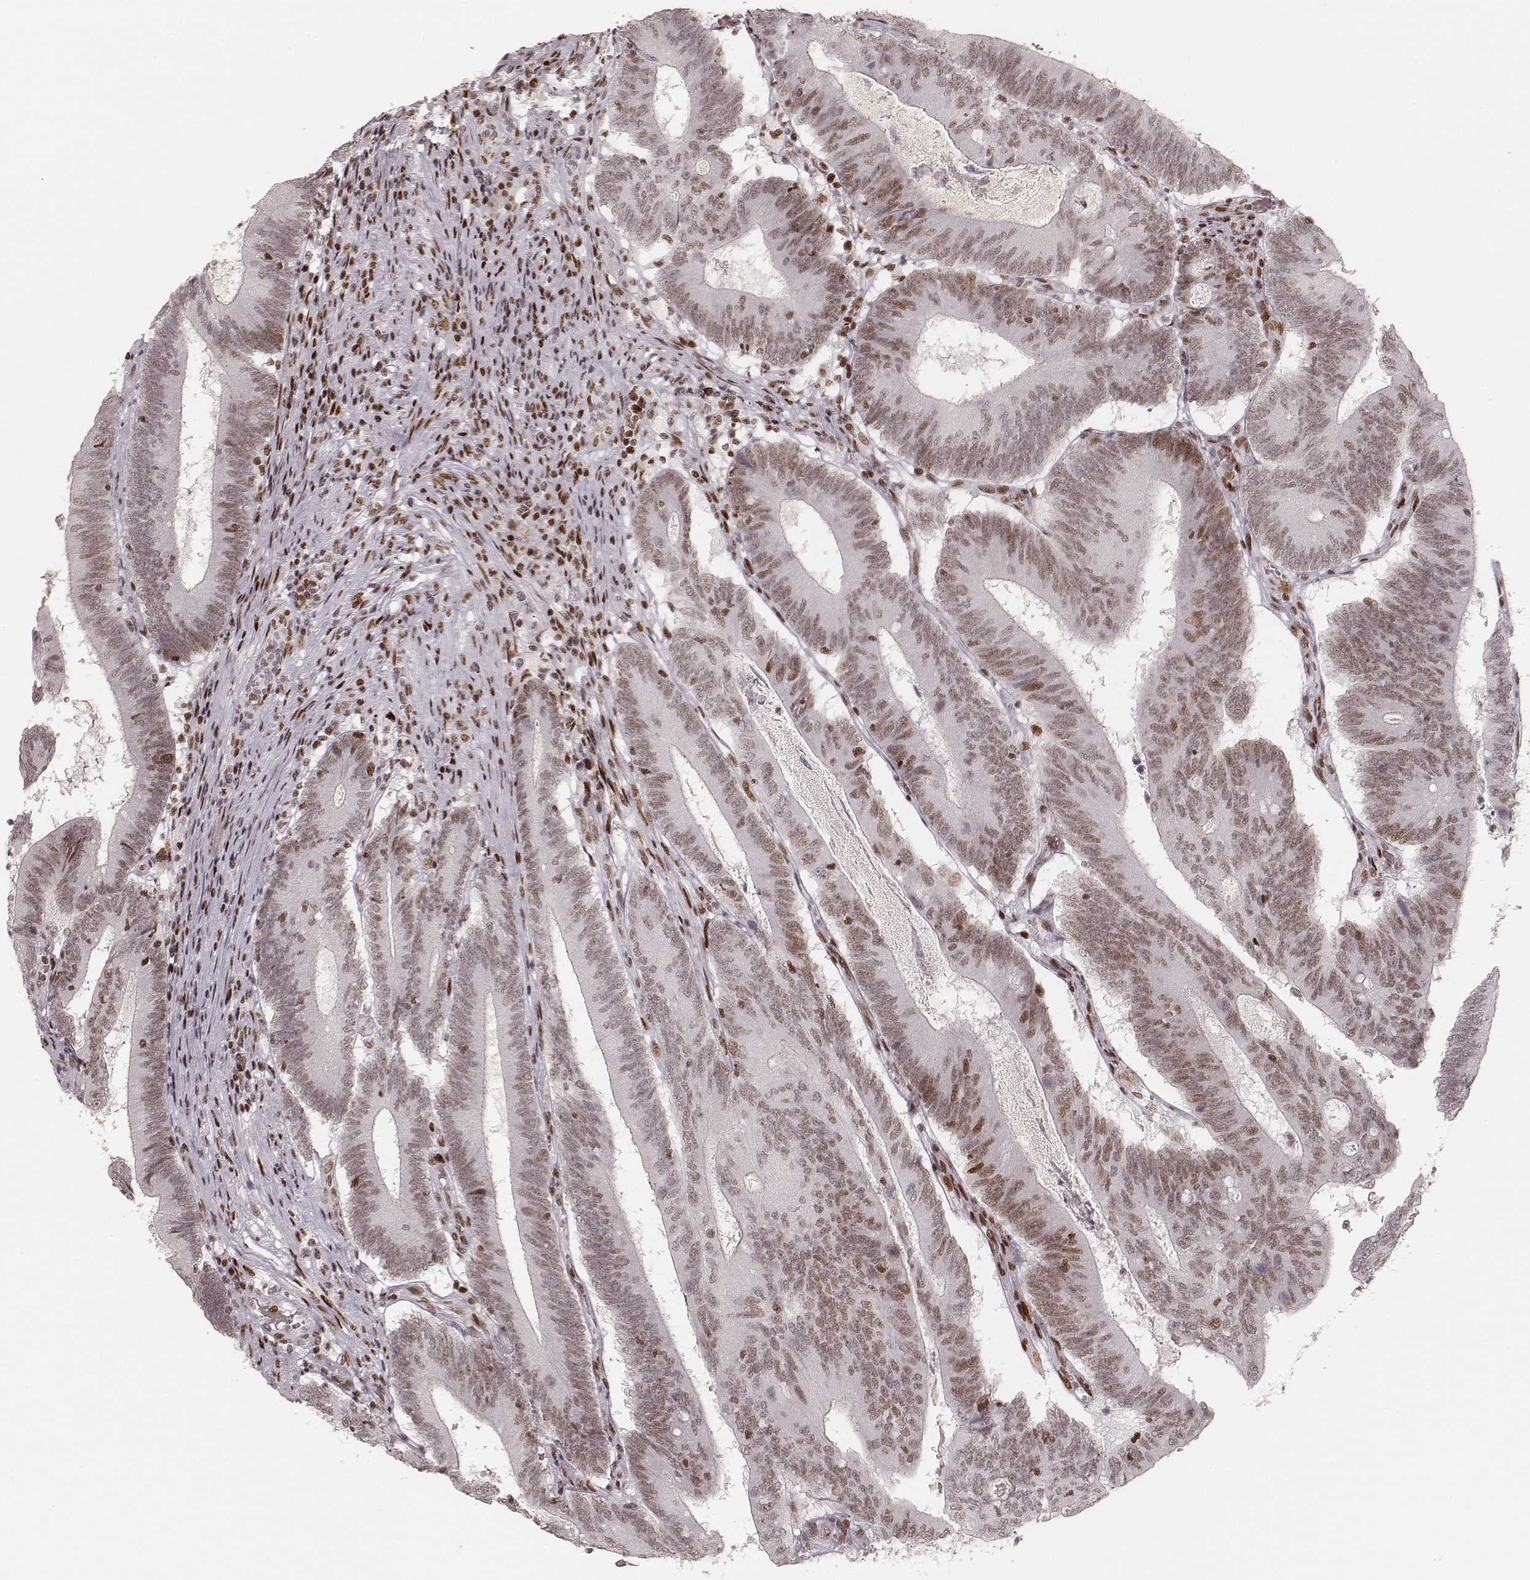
{"staining": {"intensity": "moderate", "quantity": "<25%", "location": "nuclear"}, "tissue": "colorectal cancer", "cell_type": "Tumor cells", "image_type": "cancer", "snomed": [{"axis": "morphology", "description": "Adenocarcinoma, NOS"}, {"axis": "topography", "description": "Colon"}], "caption": "Moderate nuclear positivity for a protein is present in about <25% of tumor cells of colorectal adenocarcinoma using immunohistochemistry.", "gene": "HNRNPC", "patient": {"sex": "female", "age": 70}}